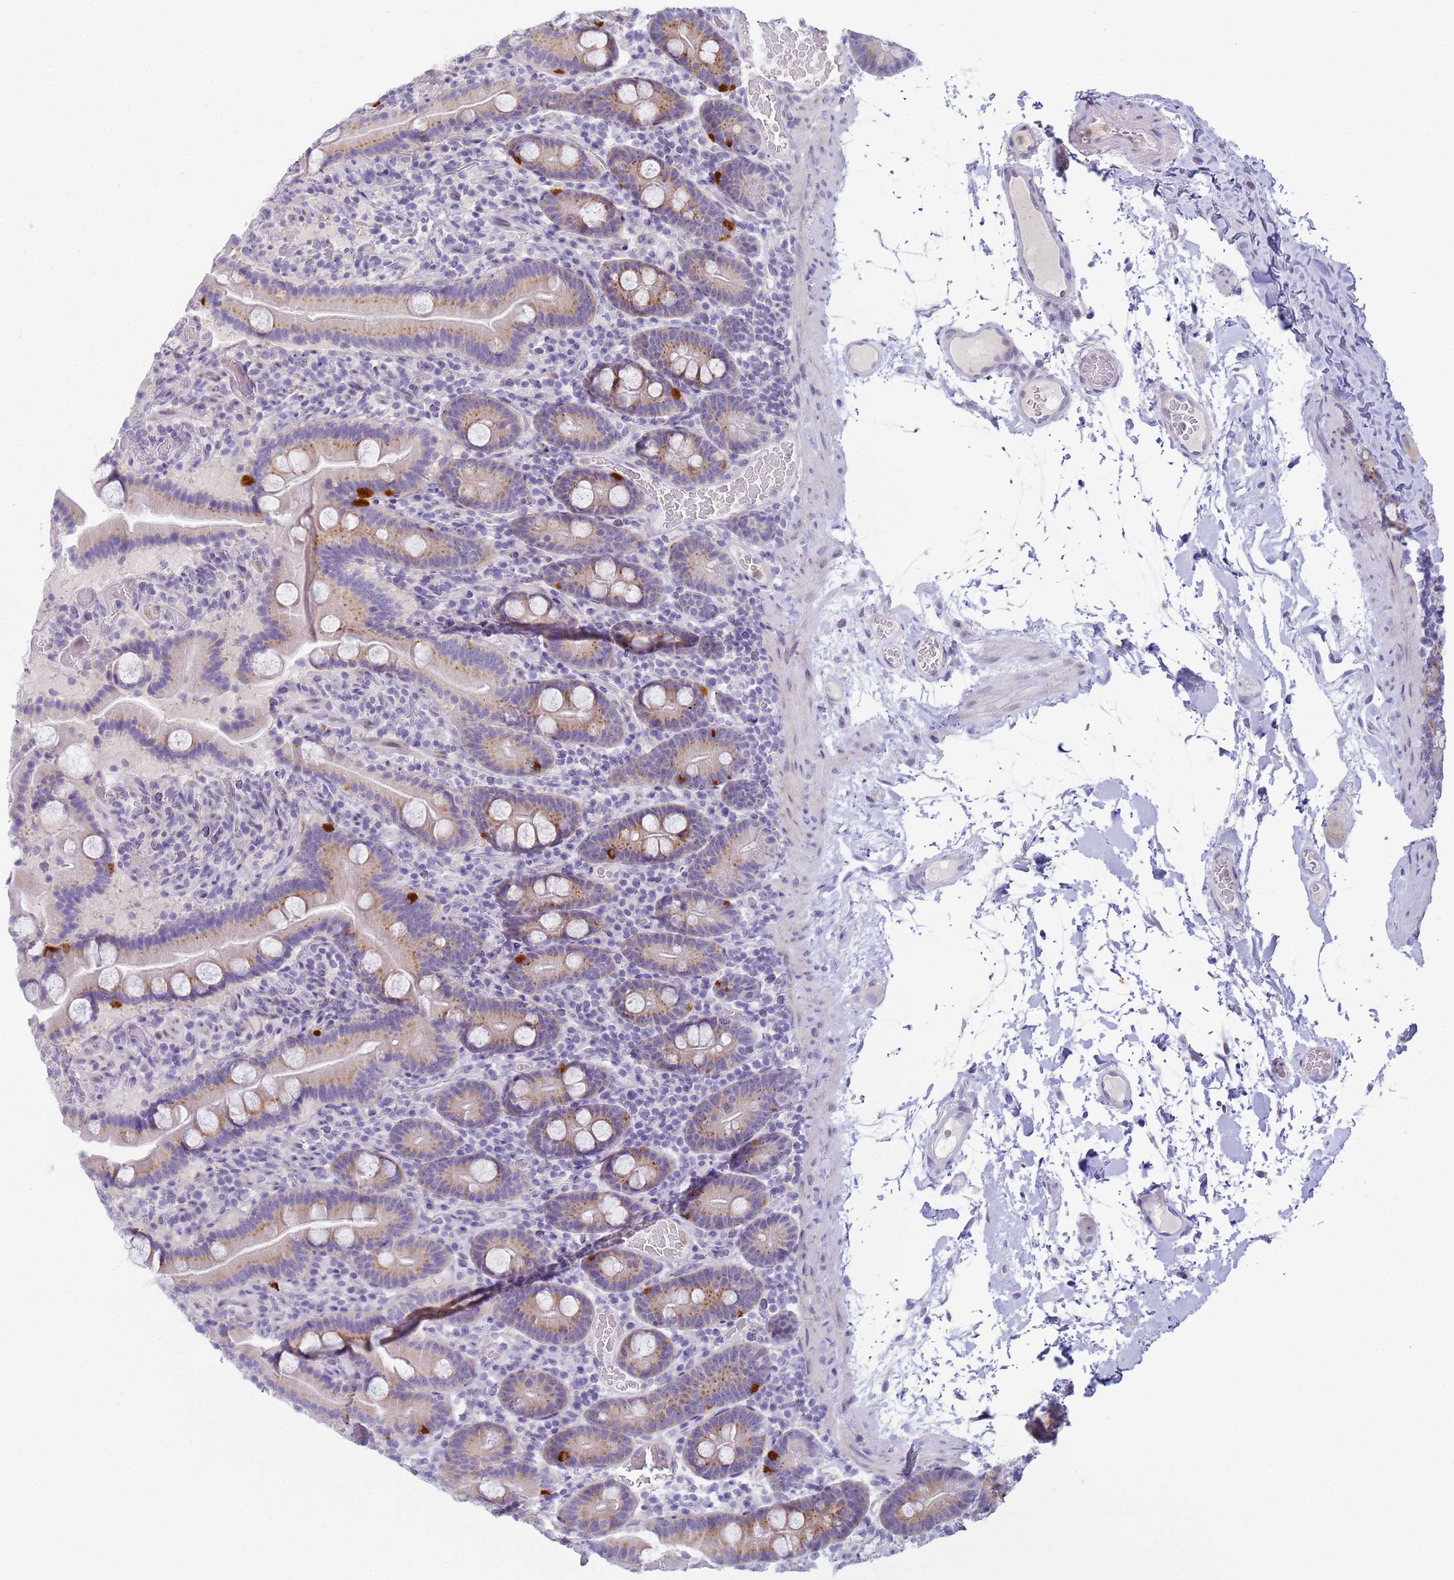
{"staining": {"intensity": "moderate", "quantity": ">75%", "location": "cytoplasmic/membranous"}, "tissue": "duodenum", "cell_type": "Glandular cells", "image_type": "normal", "snomed": [{"axis": "morphology", "description": "Normal tissue, NOS"}, {"axis": "topography", "description": "Duodenum"}], "caption": "Immunohistochemistry (IHC) micrograph of unremarkable duodenum: human duodenum stained using immunohistochemistry (IHC) demonstrates medium levels of moderate protein expression localized specifically in the cytoplasmic/membranous of glandular cells, appearing as a cytoplasmic/membranous brown color.", "gene": "CR1", "patient": {"sex": "male", "age": 55}}